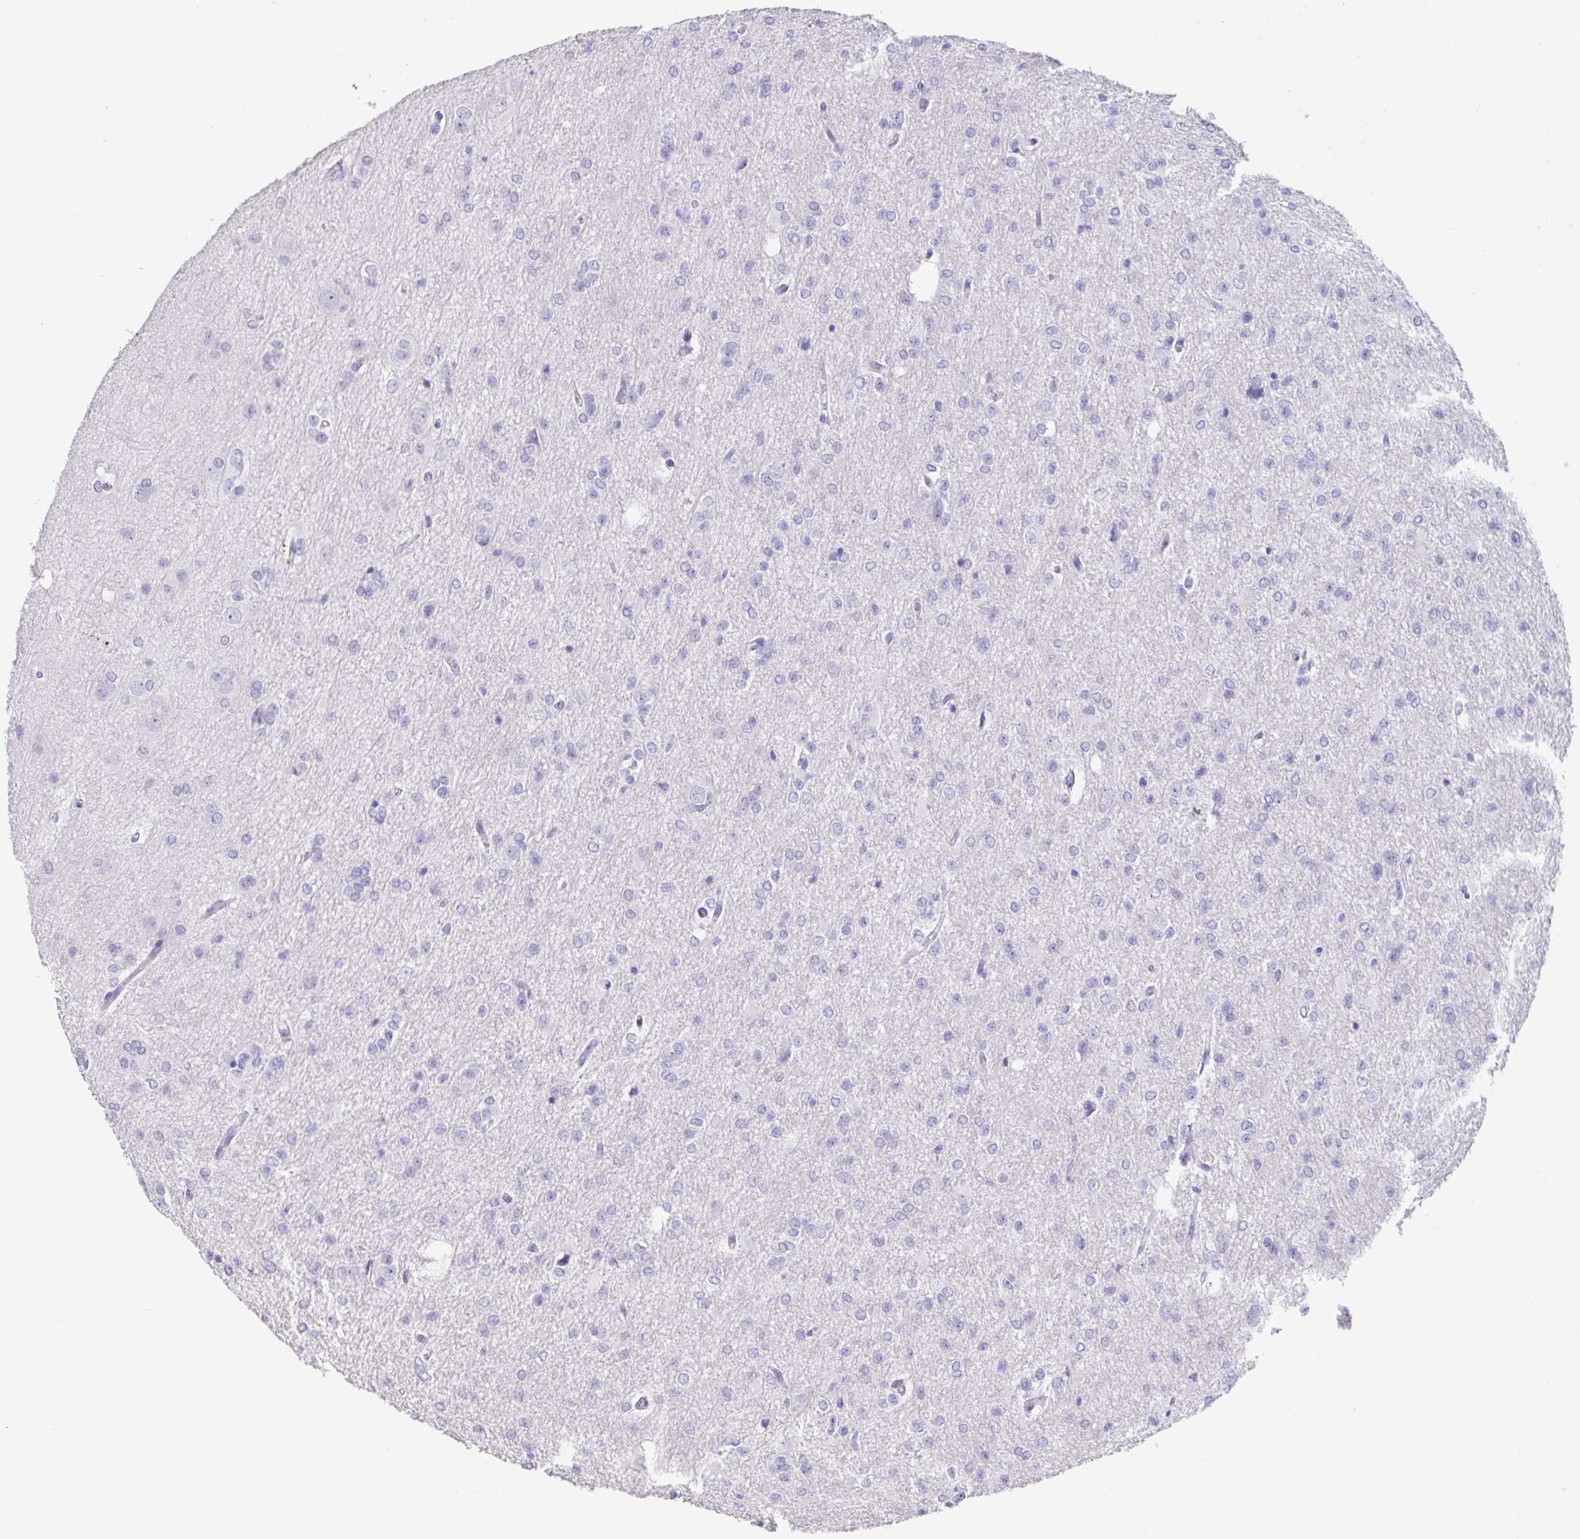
{"staining": {"intensity": "negative", "quantity": "none", "location": "none"}, "tissue": "glioma", "cell_type": "Tumor cells", "image_type": "cancer", "snomed": [{"axis": "morphology", "description": "Glioma, malignant, Low grade"}, {"axis": "topography", "description": "Brain"}], "caption": "IHC of human malignant glioma (low-grade) reveals no staining in tumor cells.", "gene": "TNNC1", "patient": {"sex": "male", "age": 26}}